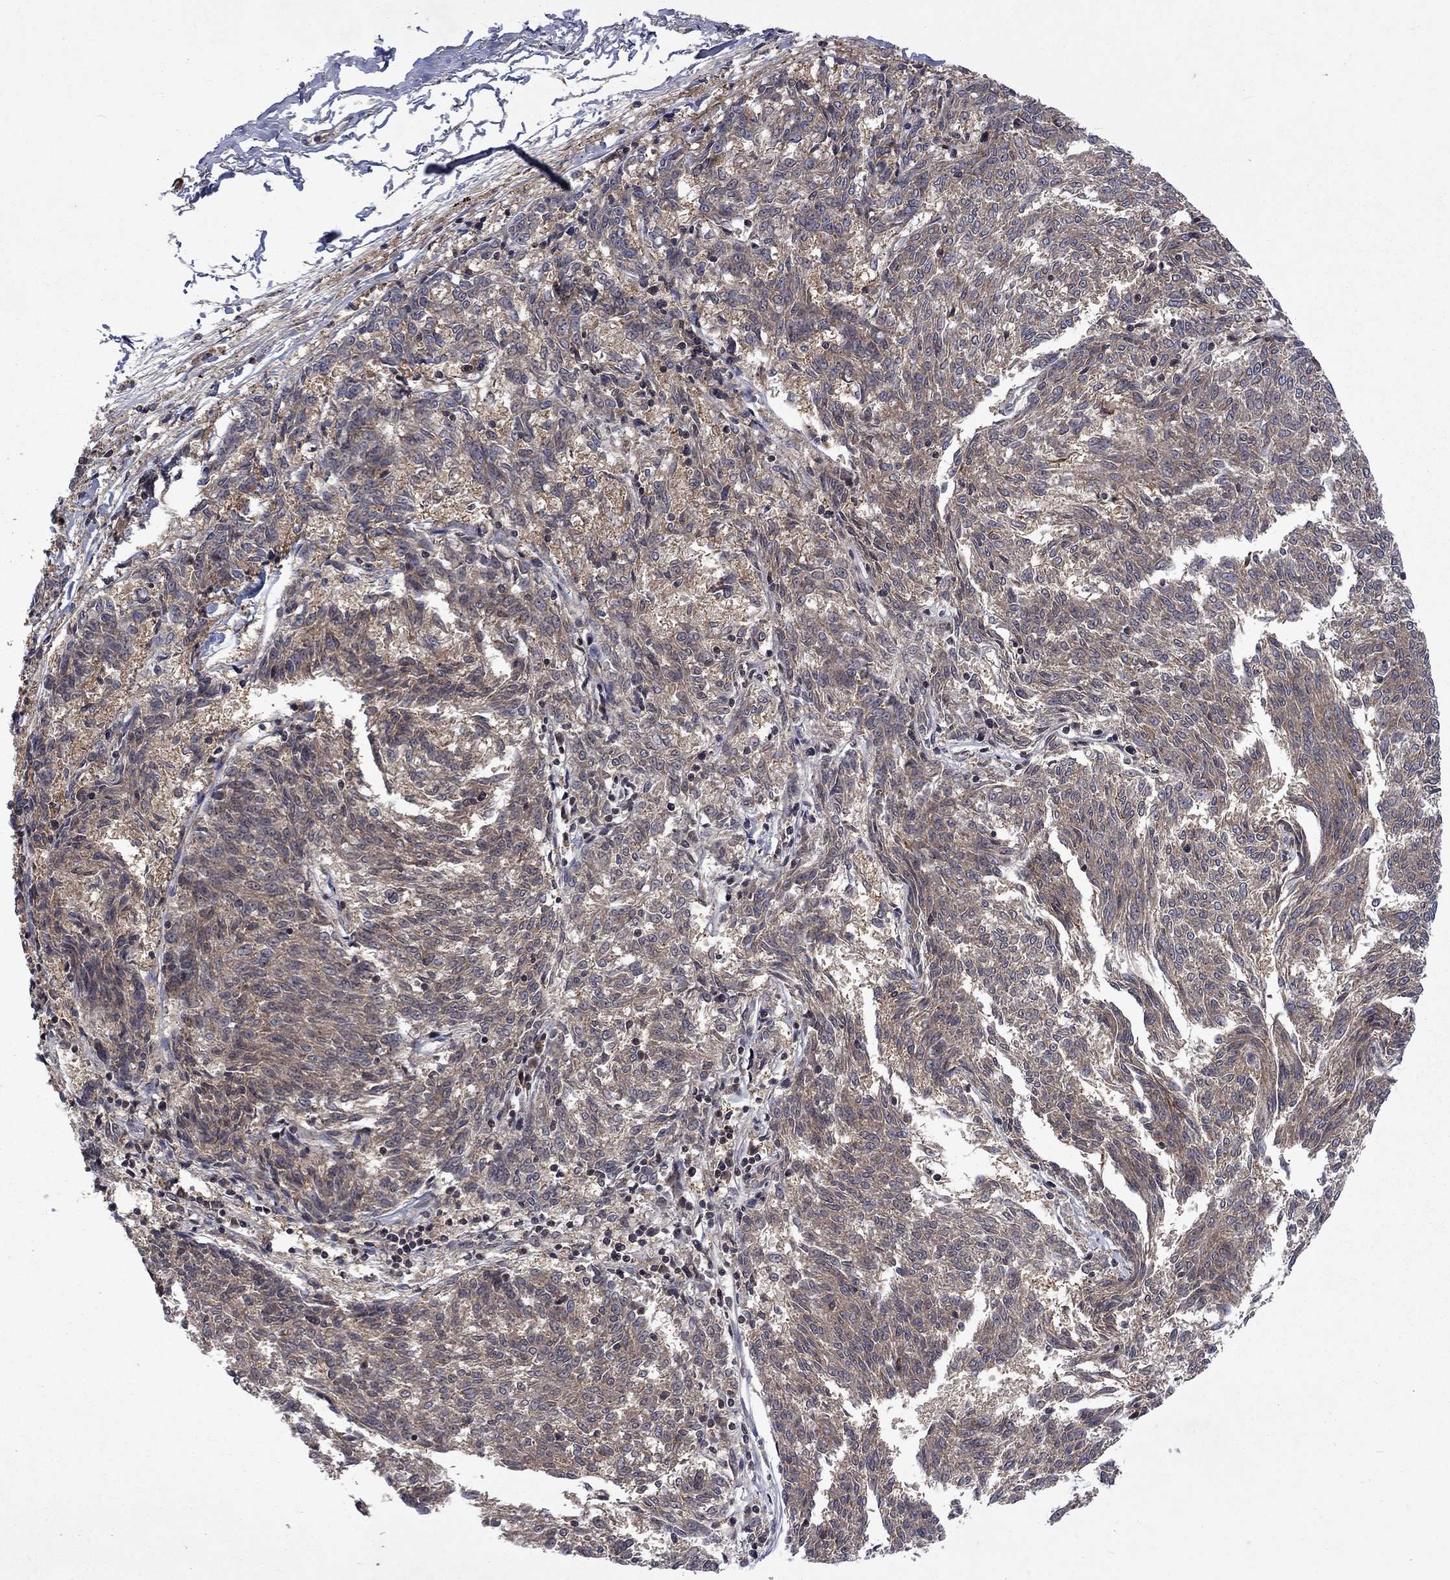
{"staining": {"intensity": "weak", "quantity": ">75%", "location": "cytoplasmic/membranous"}, "tissue": "melanoma", "cell_type": "Tumor cells", "image_type": "cancer", "snomed": [{"axis": "morphology", "description": "Malignant melanoma, NOS"}, {"axis": "topography", "description": "Skin"}], "caption": "A brown stain highlights weak cytoplasmic/membranous positivity of a protein in melanoma tumor cells.", "gene": "TMEM33", "patient": {"sex": "female", "age": 72}}